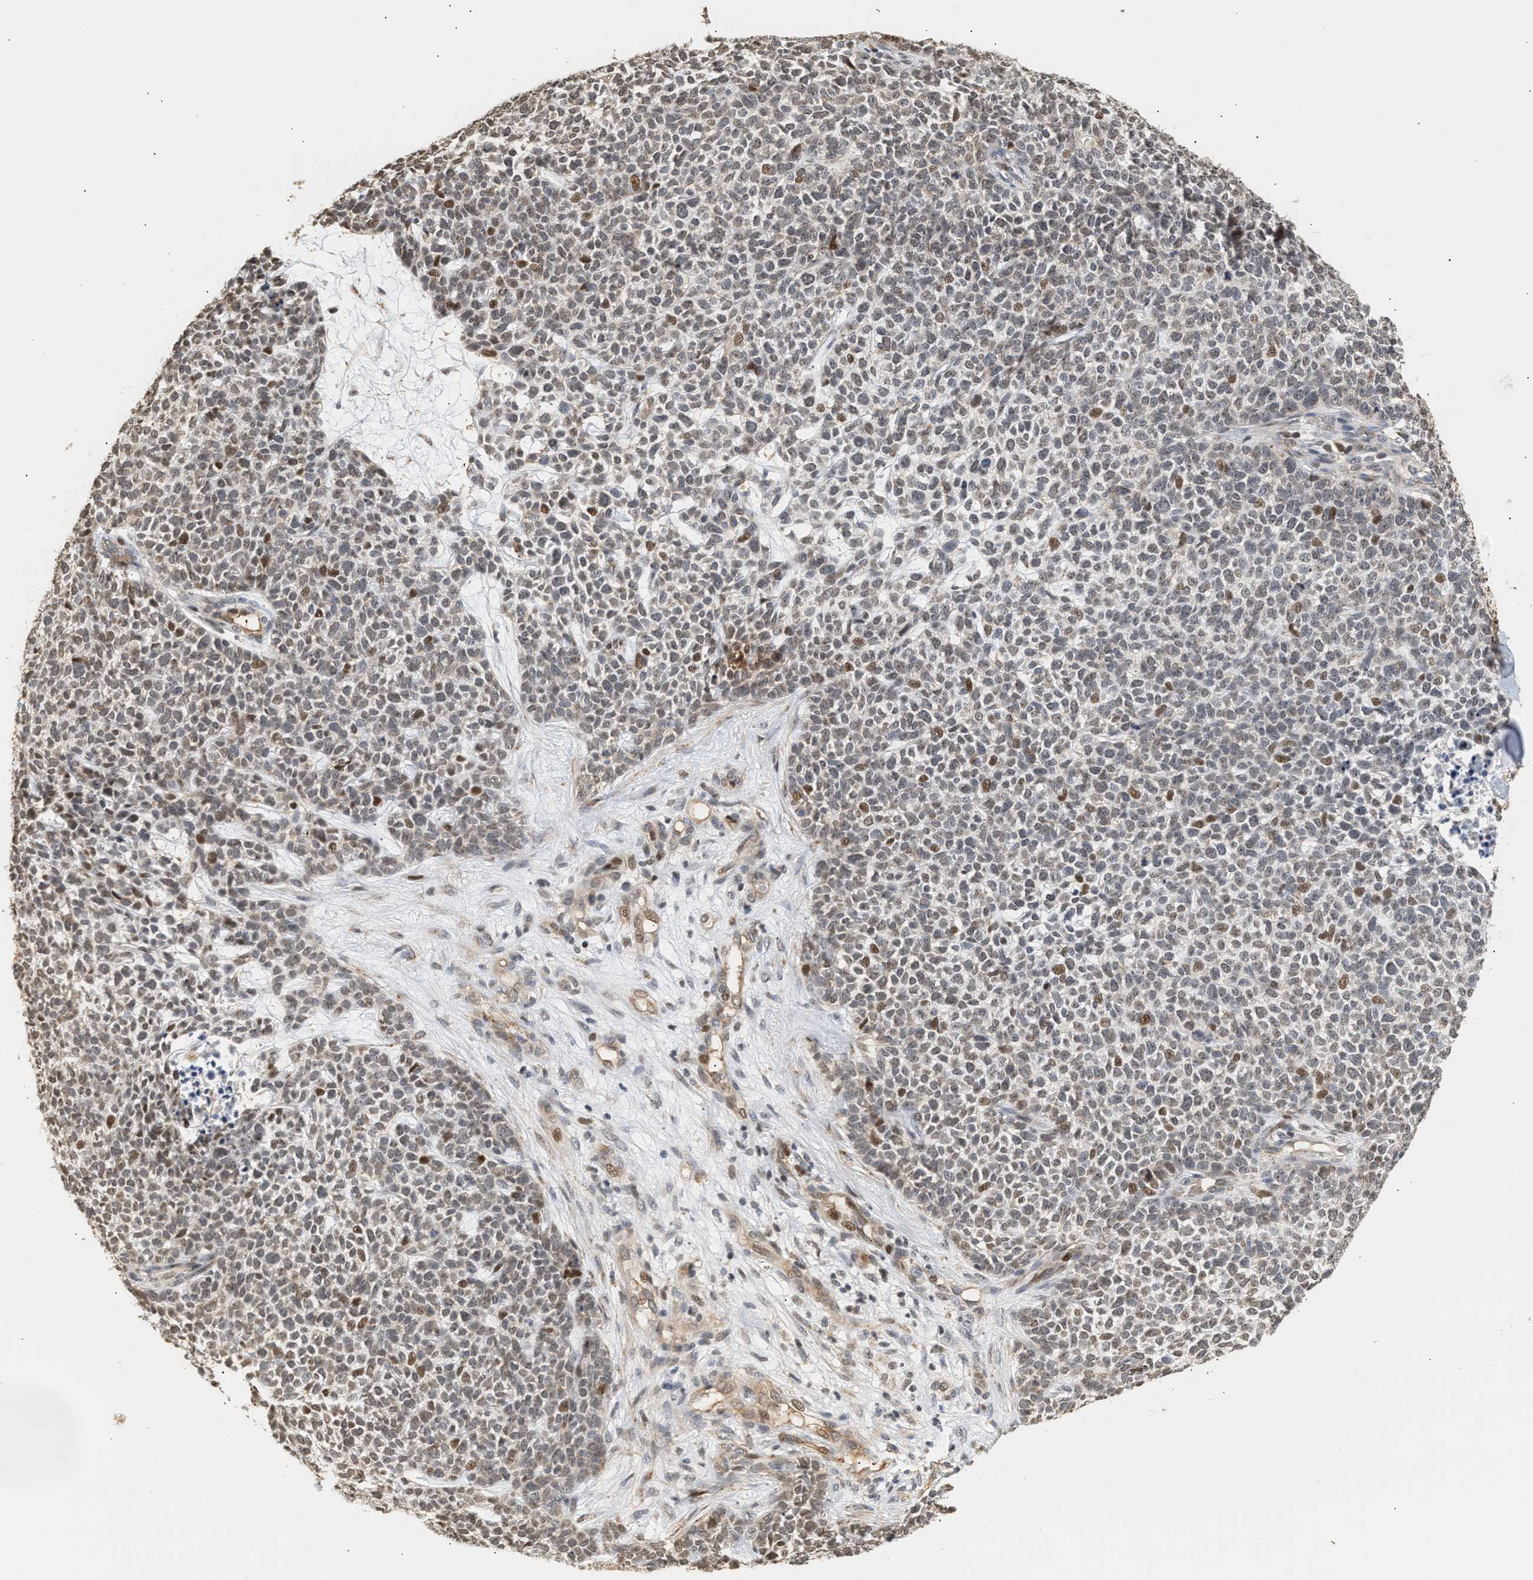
{"staining": {"intensity": "moderate", "quantity": "25%-75%", "location": "nuclear"}, "tissue": "skin cancer", "cell_type": "Tumor cells", "image_type": "cancer", "snomed": [{"axis": "morphology", "description": "Basal cell carcinoma"}, {"axis": "topography", "description": "Skin"}], "caption": "Tumor cells demonstrate moderate nuclear expression in approximately 25%-75% of cells in basal cell carcinoma (skin). Nuclei are stained in blue.", "gene": "PLXND1", "patient": {"sex": "female", "age": 84}}